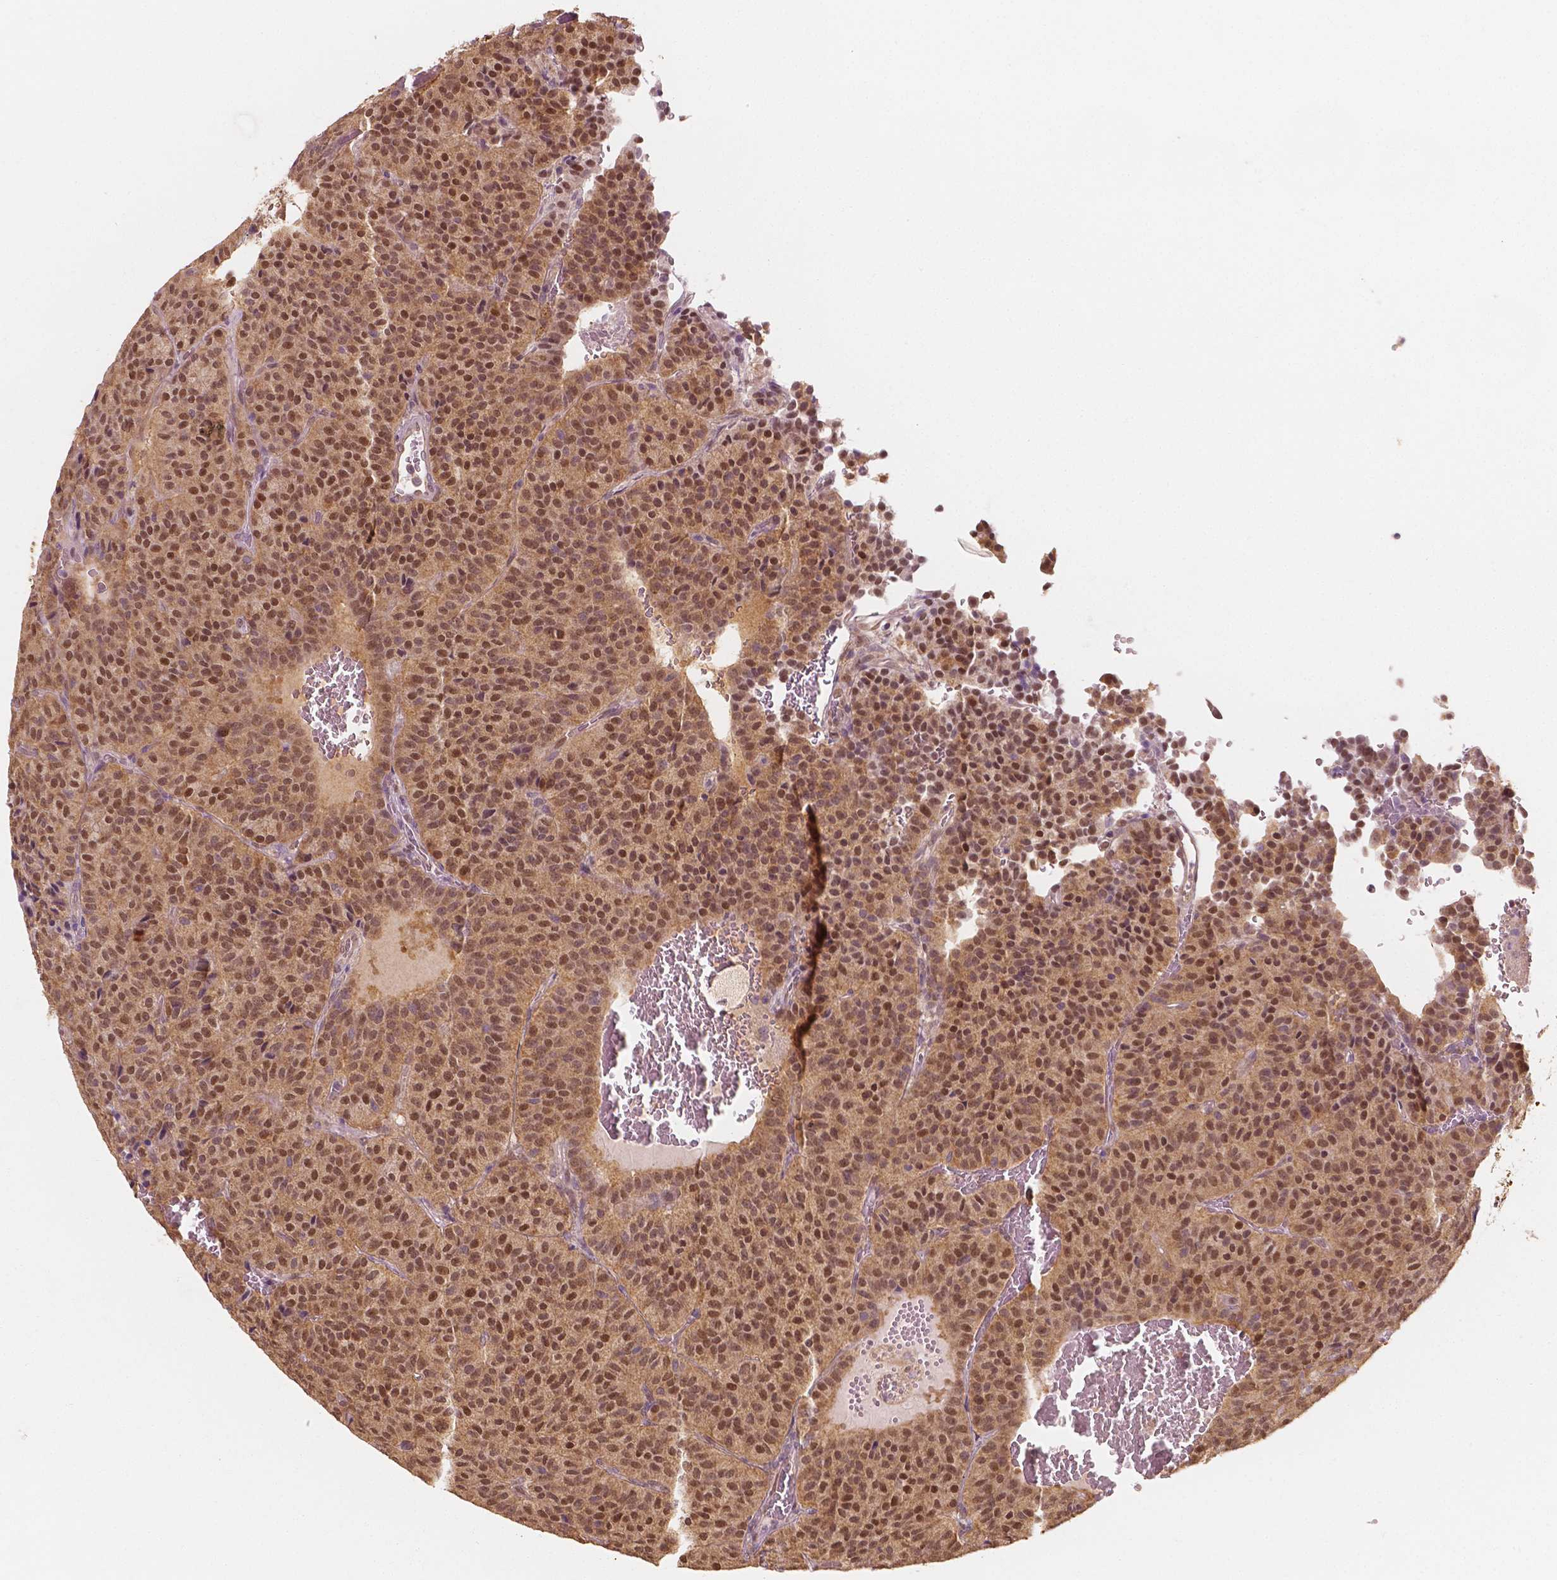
{"staining": {"intensity": "moderate", "quantity": ">75%", "location": "cytoplasmic/membranous,nuclear"}, "tissue": "carcinoid", "cell_type": "Tumor cells", "image_type": "cancer", "snomed": [{"axis": "morphology", "description": "Carcinoid, malignant, NOS"}, {"axis": "topography", "description": "Lung"}], "caption": "This is an image of immunohistochemistry staining of carcinoid (malignant), which shows moderate positivity in the cytoplasmic/membranous and nuclear of tumor cells.", "gene": "TBC1D17", "patient": {"sex": "male", "age": 70}}